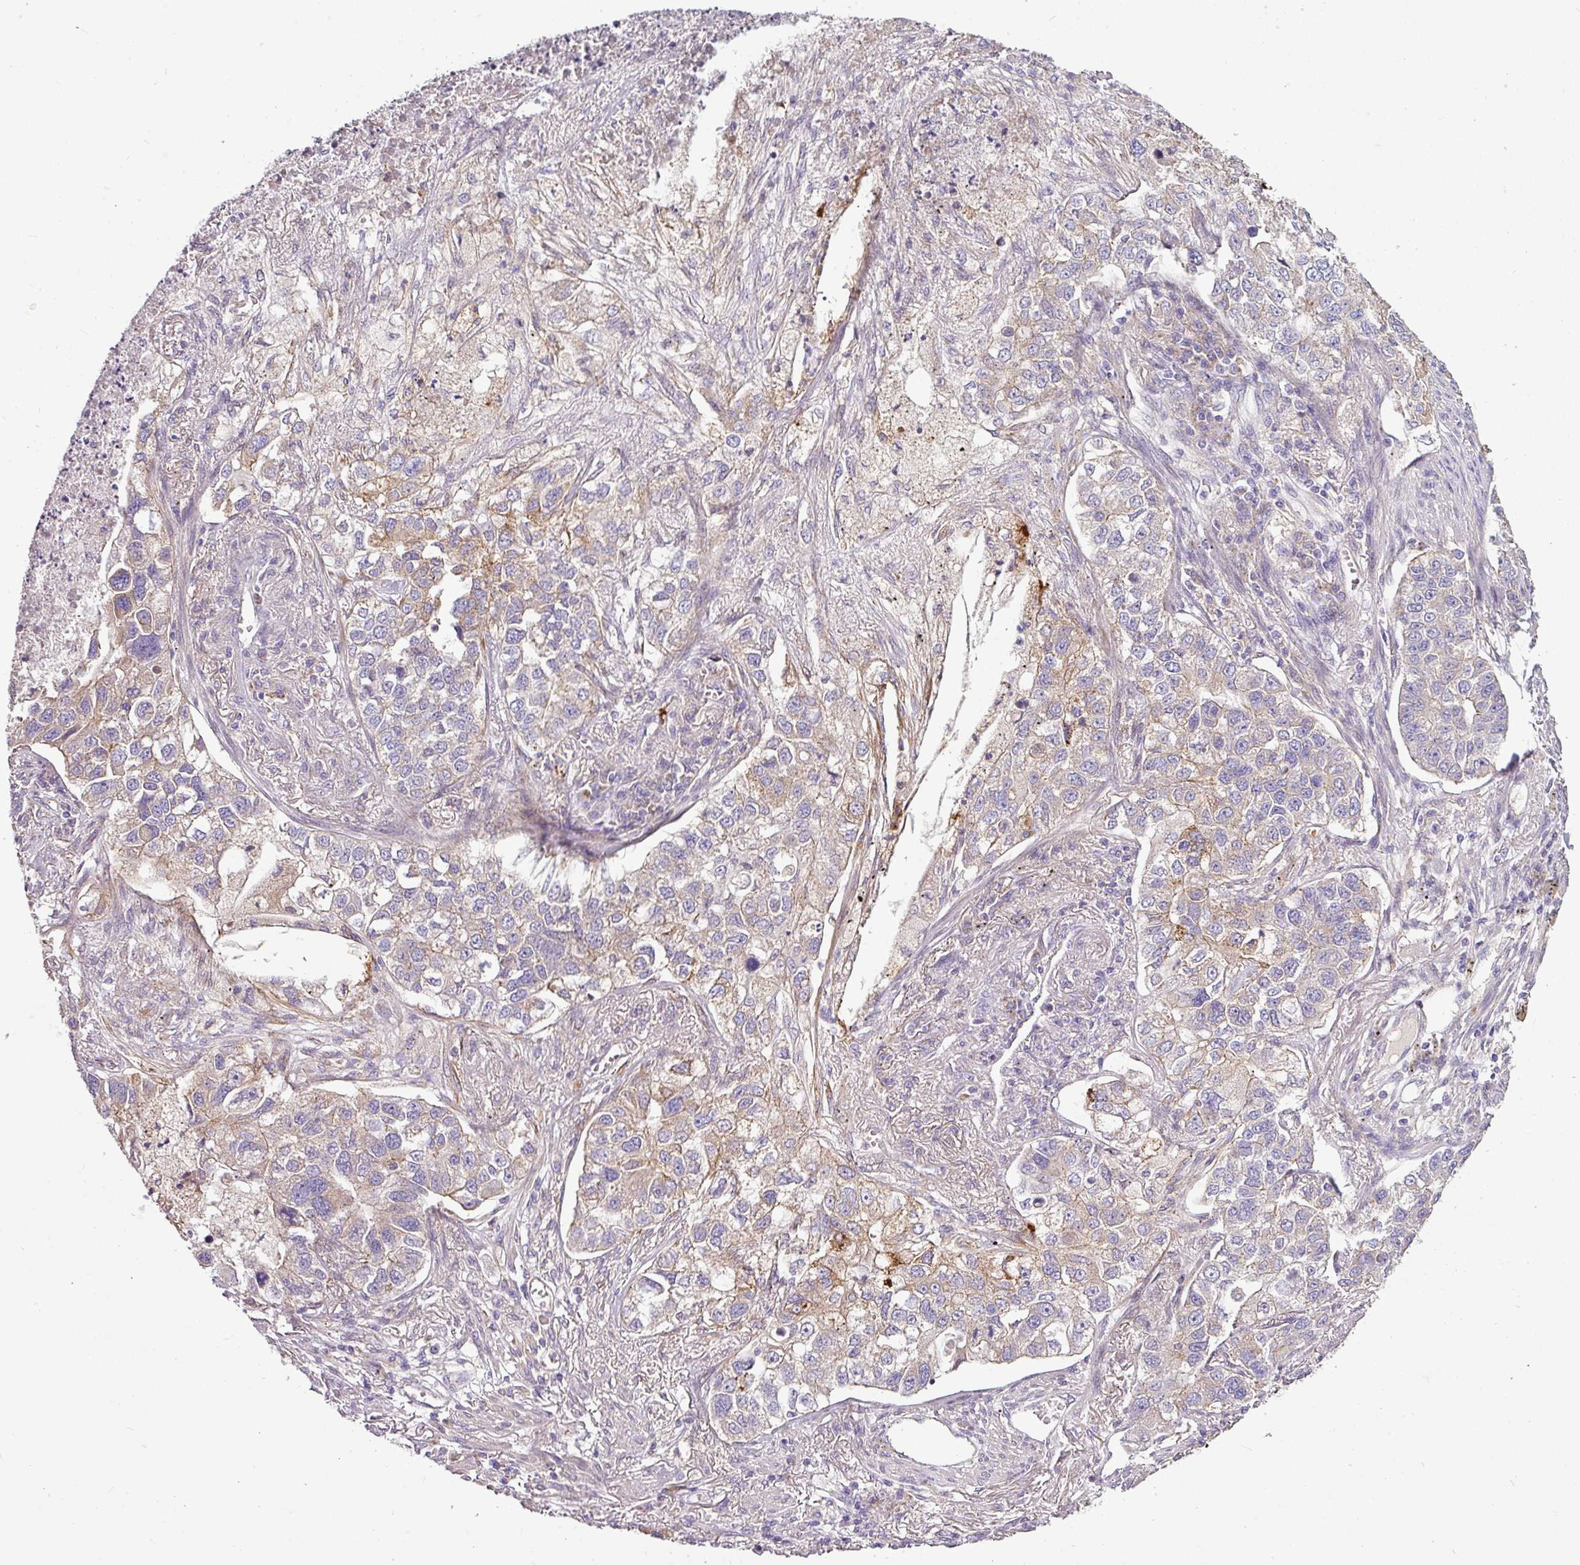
{"staining": {"intensity": "weak", "quantity": "25%-75%", "location": "cytoplasmic/membranous"}, "tissue": "lung cancer", "cell_type": "Tumor cells", "image_type": "cancer", "snomed": [{"axis": "morphology", "description": "Adenocarcinoma, NOS"}, {"axis": "topography", "description": "Lung"}], "caption": "Immunohistochemistry (IHC) photomicrograph of neoplastic tissue: lung cancer stained using immunohistochemistry (IHC) exhibits low levels of weak protein expression localized specifically in the cytoplasmic/membranous of tumor cells, appearing as a cytoplasmic/membranous brown color.", "gene": "GAN", "patient": {"sex": "male", "age": 49}}